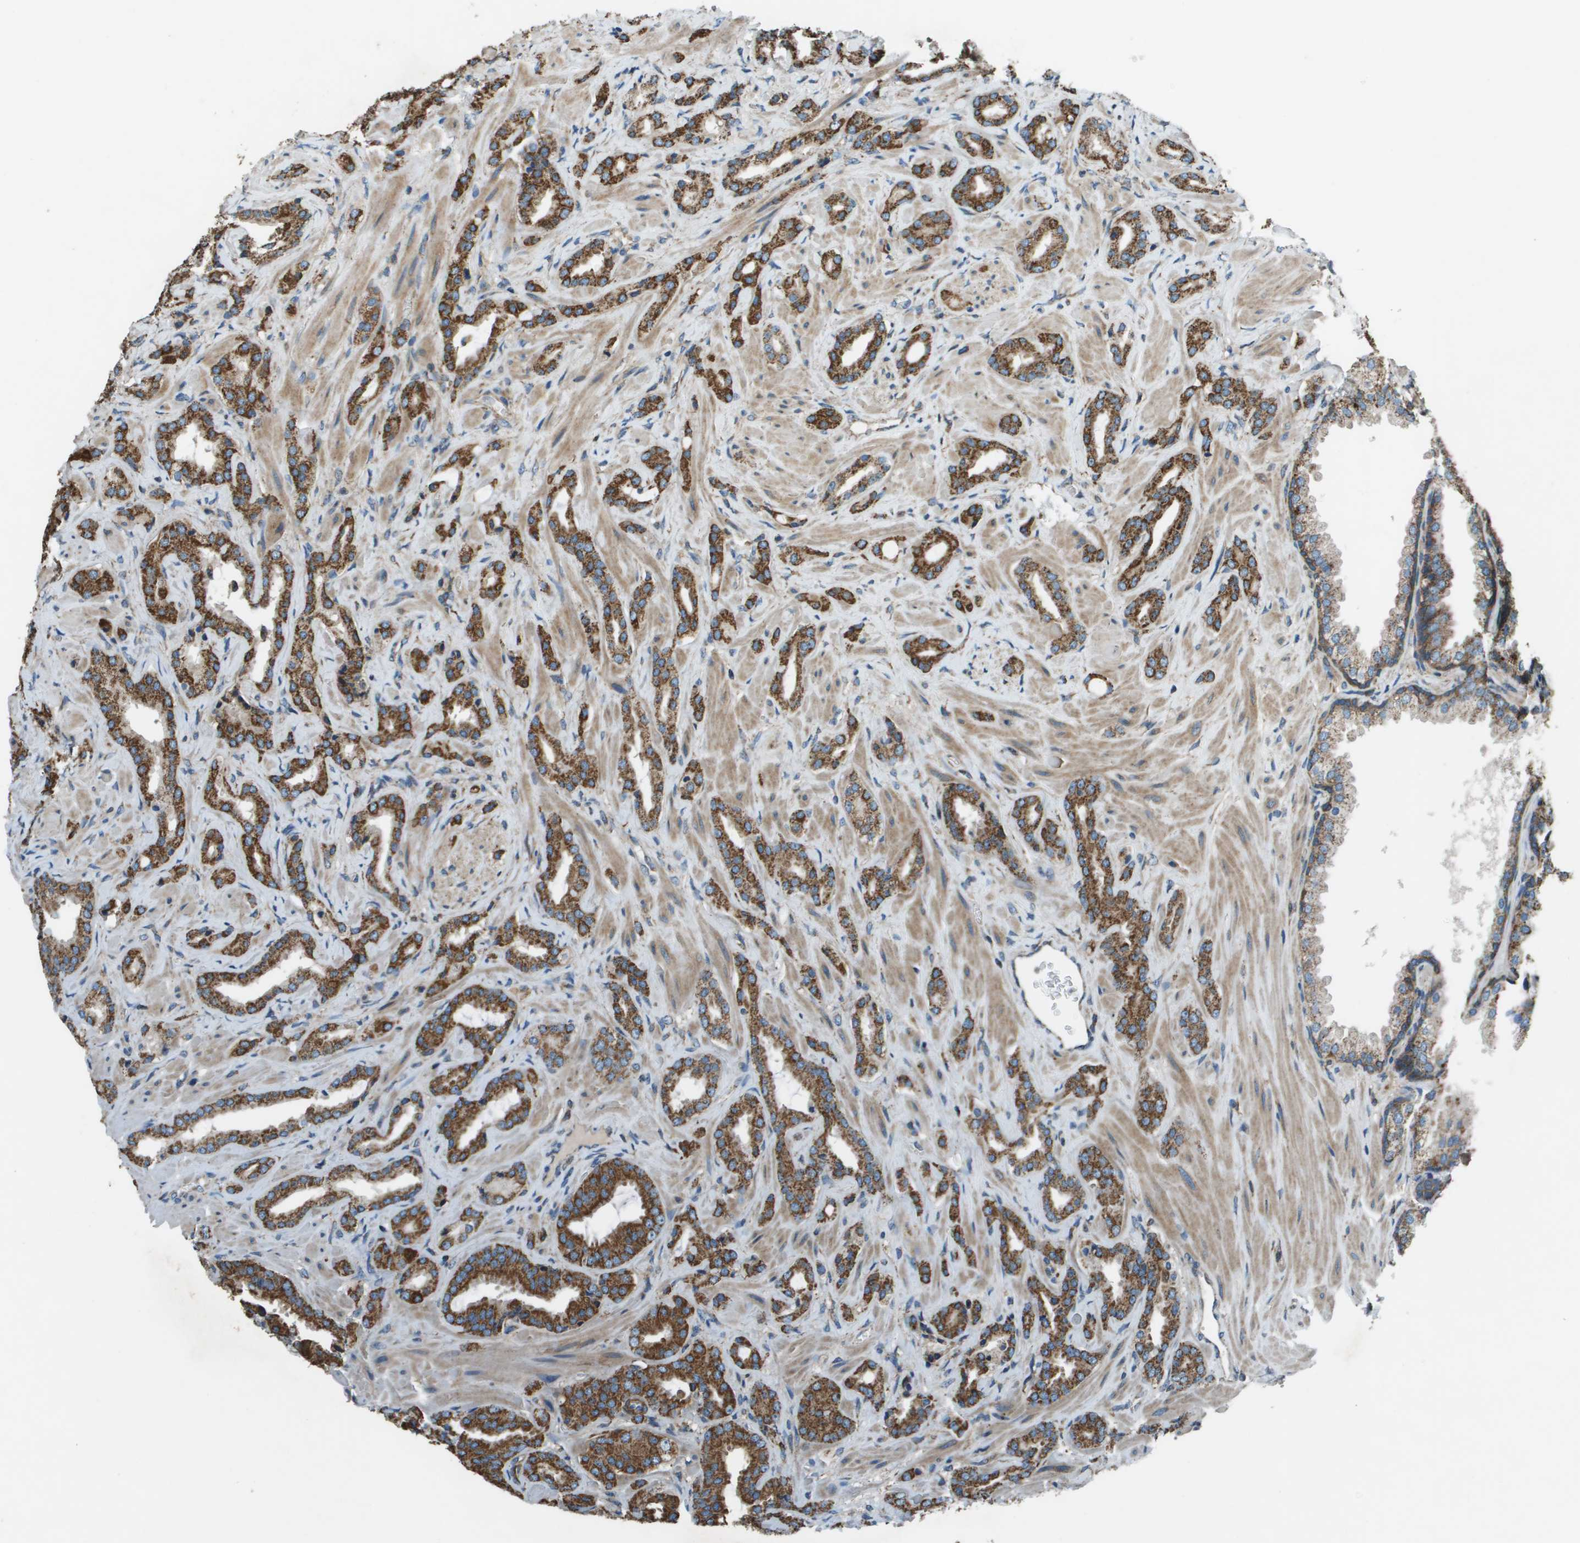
{"staining": {"intensity": "strong", "quantity": ">75%", "location": "cytoplasmic/membranous"}, "tissue": "prostate cancer", "cell_type": "Tumor cells", "image_type": "cancer", "snomed": [{"axis": "morphology", "description": "Adenocarcinoma, High grade"}, {"axis": "topography", "description": "Prostate"}], "caption": "A high amount of strong cytoplasmic/membranous staining is seen in approximately >75% of tumor cells in prostate adenocarcinoma (high-grade) tissue.", "gene": "TMEM51", "patient": {"sex": "male", "age": 64}}